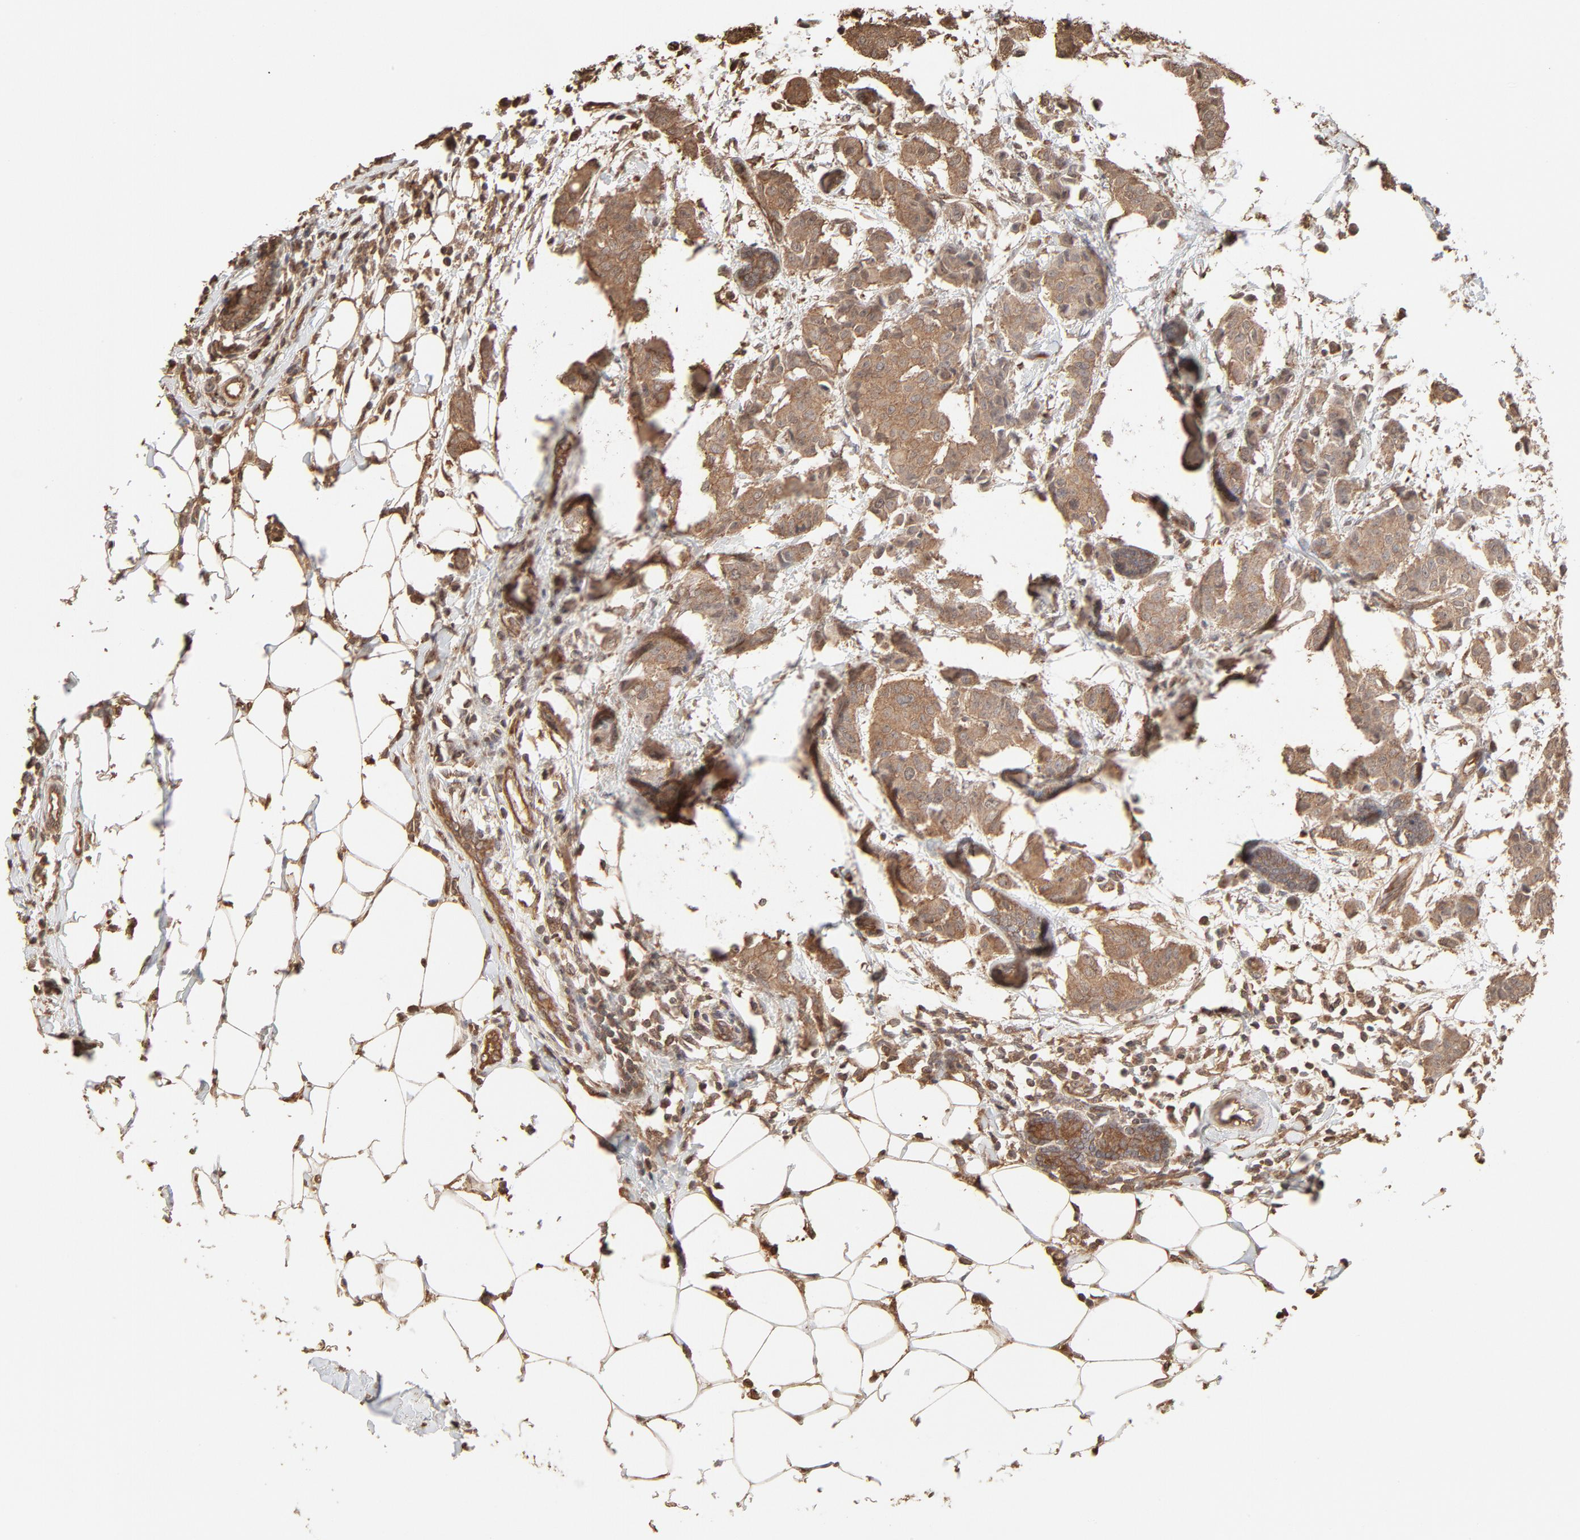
{"staining": {"intensity": "moderate", "quantity": ">75%", "location": "cytoplasmic/membranous"}, "tissue": "breast cancer", "cell_type": "Tumor cells", "image_type": "cancer", "snomed": [{"axis": "morphology", "description": "Duct carcinoma"}, {"axis": "topography", "description": "Breast"}], "caption": "Human invasive ductal carcinoma (breast) stained for a protein (brown) demonstrates moderate cytoplasmic/membranous positive expression in approximately >75% of tumor cells.", "gene": "PPP2CA", "patient": {"sex": "female", "age": 40}}